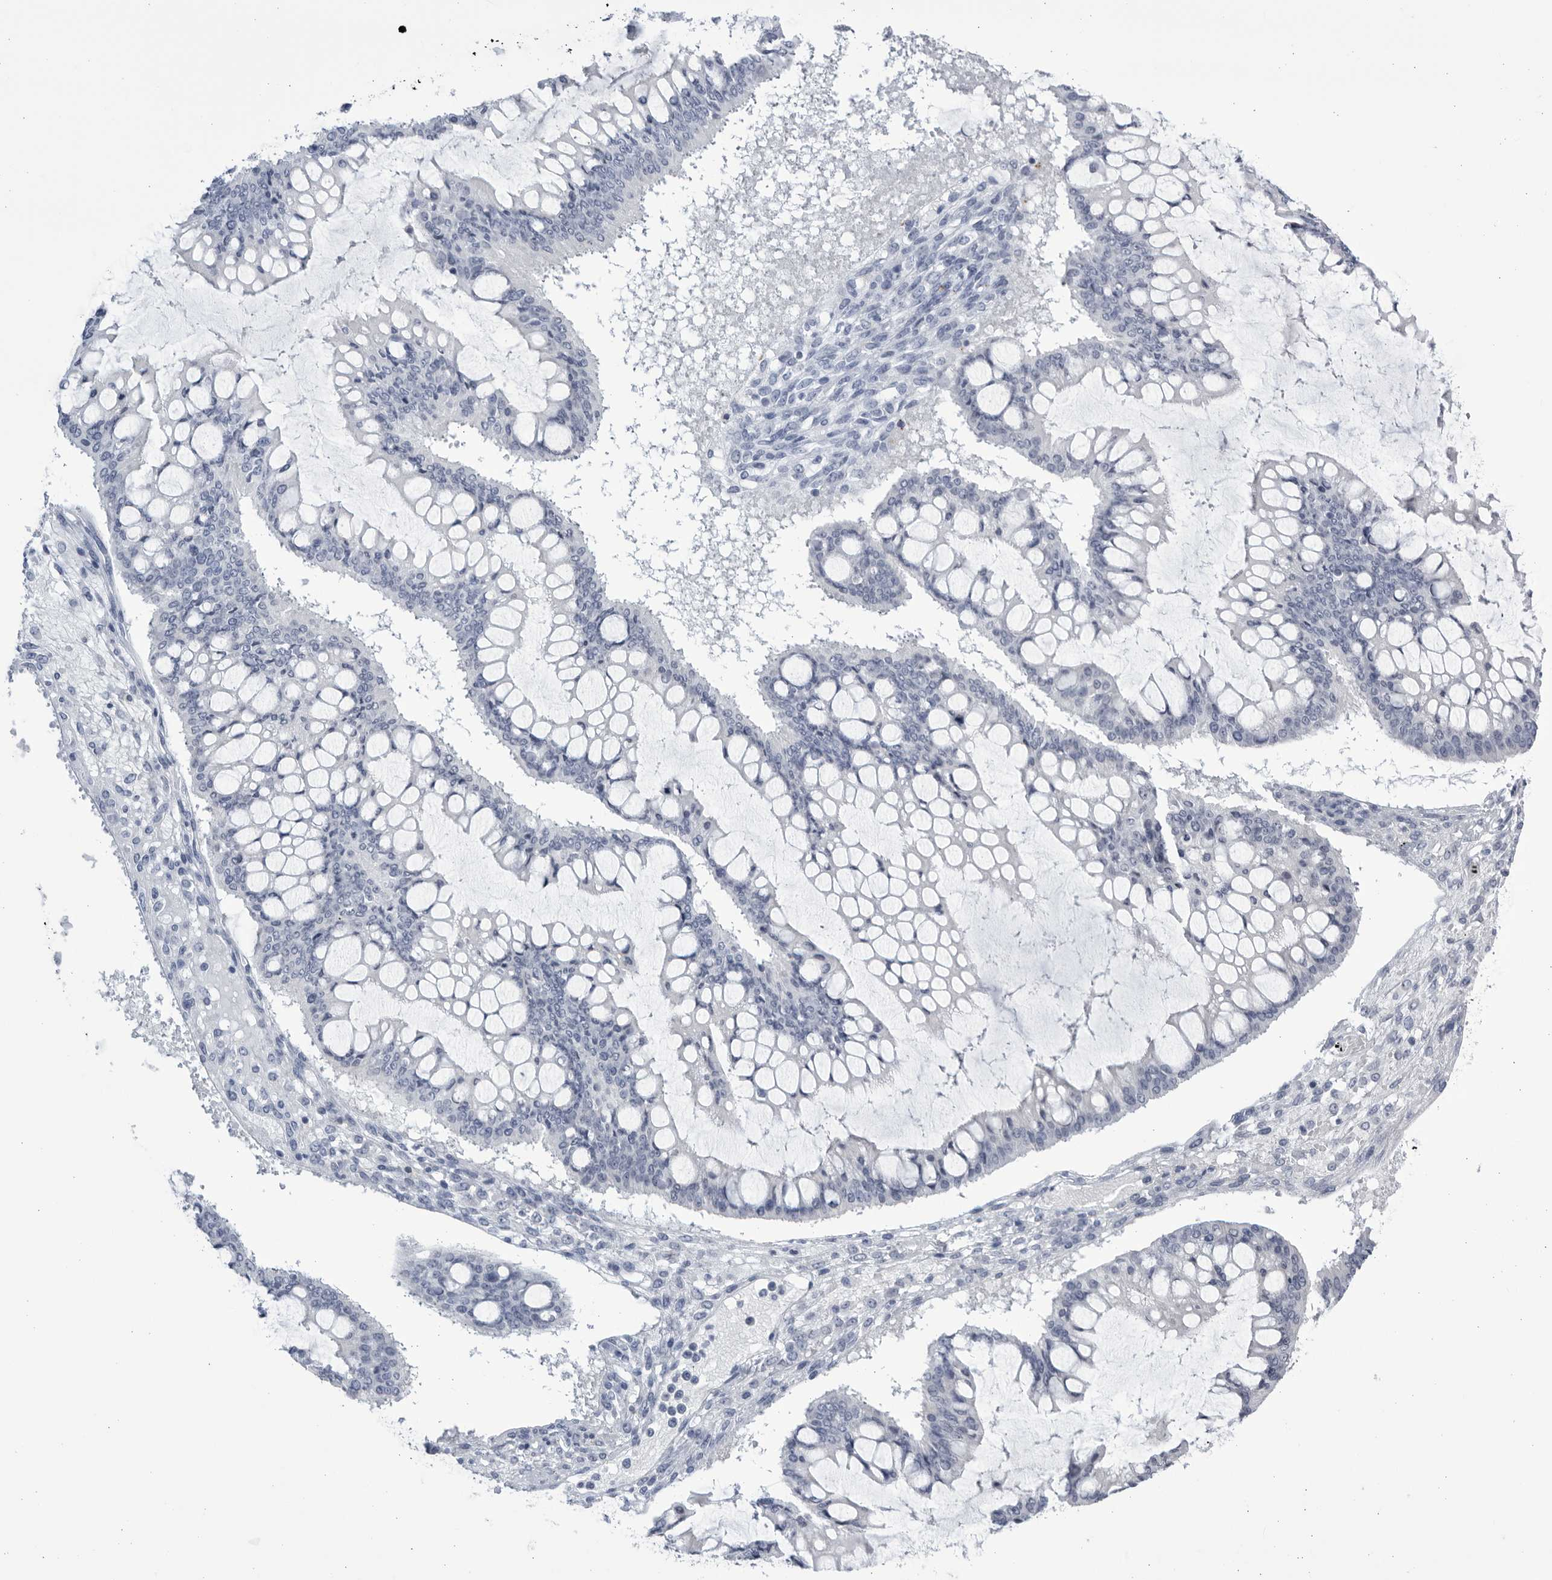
{"staining": {"intensity": "negative", "quantity": "none", "location": "none"}, "tissue": "ovarian cancer", "cell_type": "Tumor cells", "image_type": "cancer", "snomed": [{"axis": "morphology", "description": "Cystadenocarcinoma, mucinous, NOS"}, {"axis": "topography", "description": "Ovary"}], "caption": "Immunohistochemistry (IHC) image of neoplastic tissue: human mucinous cystadenocarcinoma (ovarian) stained with DAB reveals no significant protein expression in tumor cells.", "gene": "CCDC181", "patient": {"sex": "female", "age": 73}}